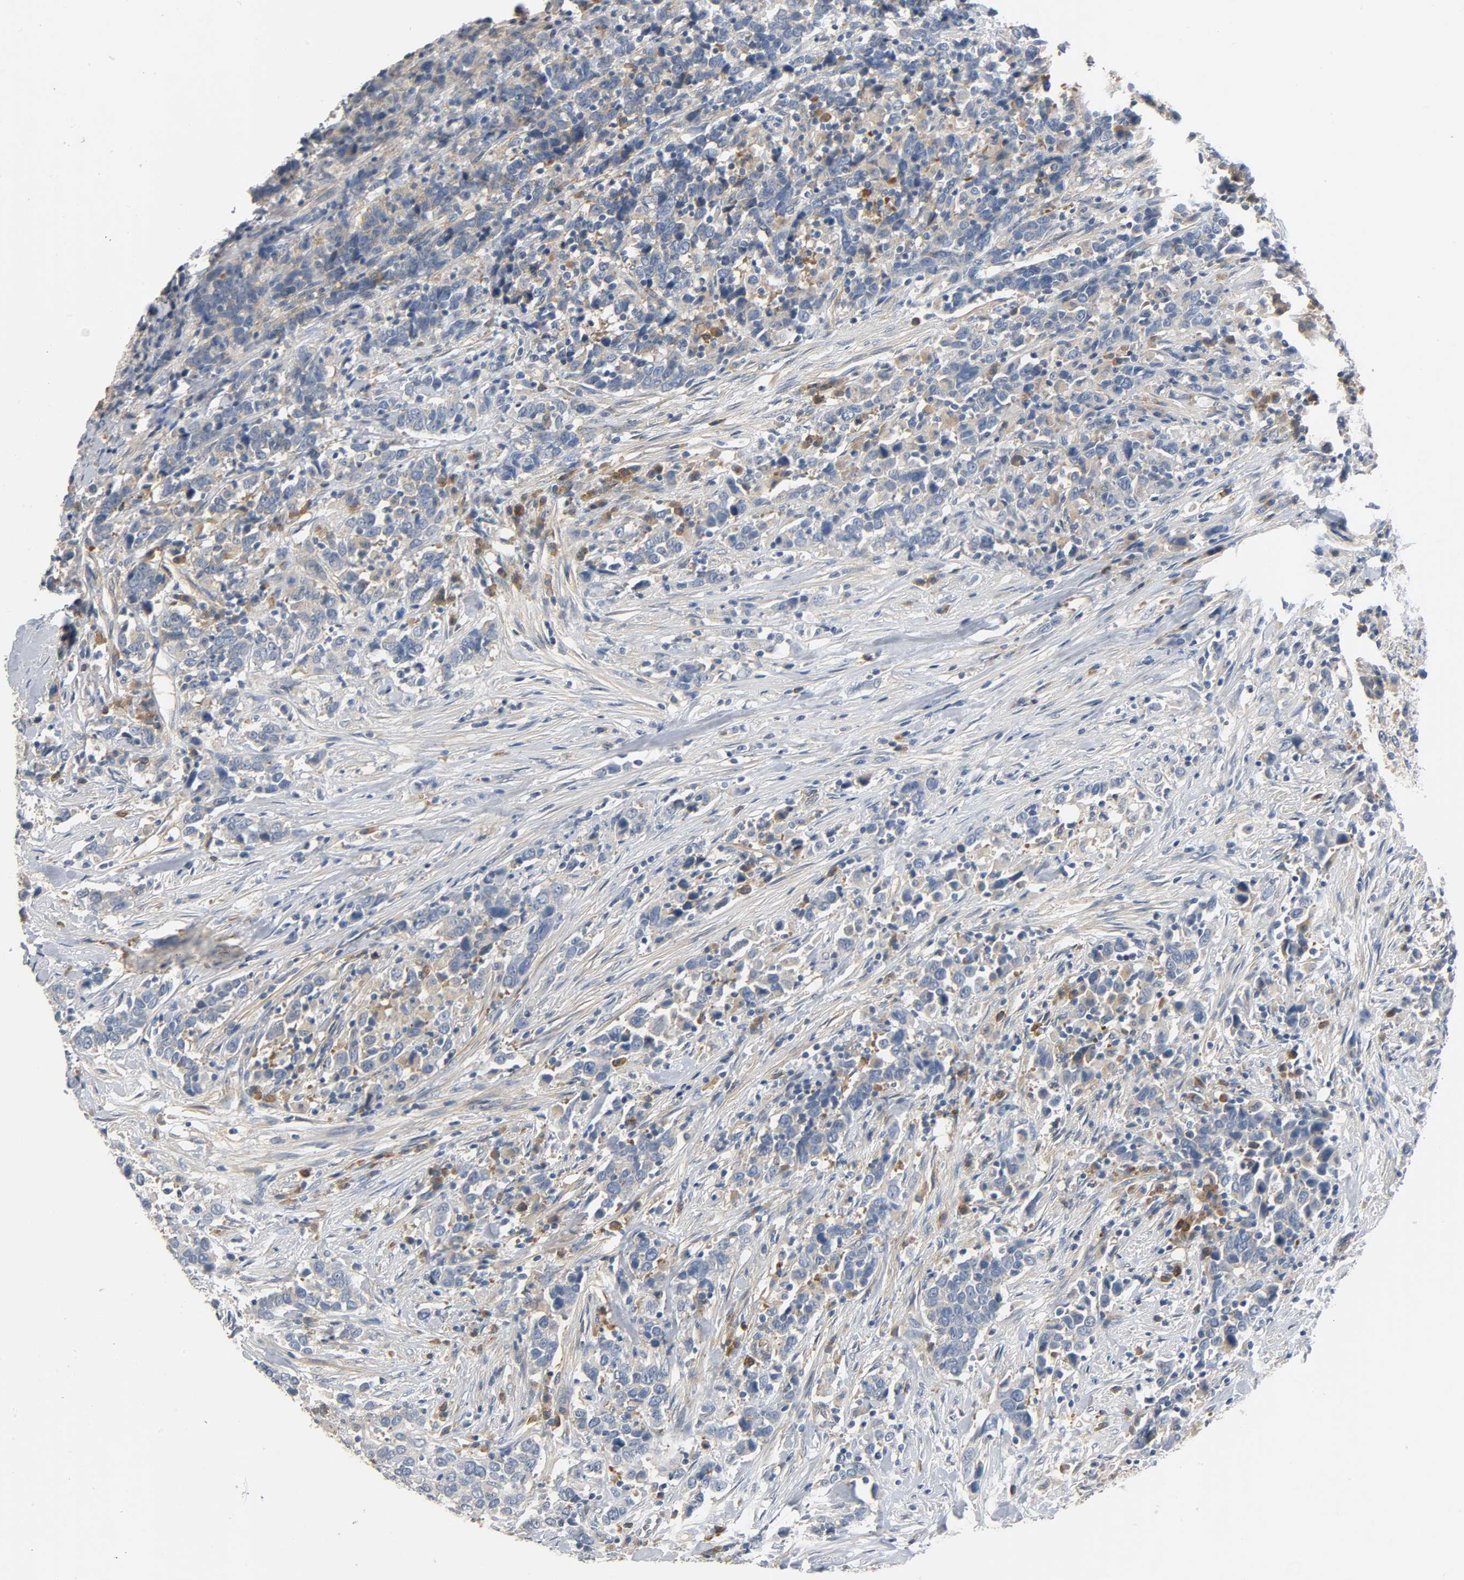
{"staining": {"intensity": "weak", "quantity": "25%-75%", "location": "cytoplasmic/membranous"}, "tissue": "urothelial cancer", "cell_type": "Tumor cells", "image_type": "cancer", "snomed": [{"axis": "morphology", "description": "Urothelial carcinoma, High grade"}, {"axis": "topography", "description": "Urinary bladder"}], "caption": "DAB (3,3'-diaminobenzidine) immunohistochemical staining of human urothelial cancer shows weak cytoplasmic/membranous protein expression in about 25%-75% of tumor cells. (IHC, brightfield microscopy, high magnification).", "gene": "ARPC1A", "patient": {"sex": "male", "age": 61}}